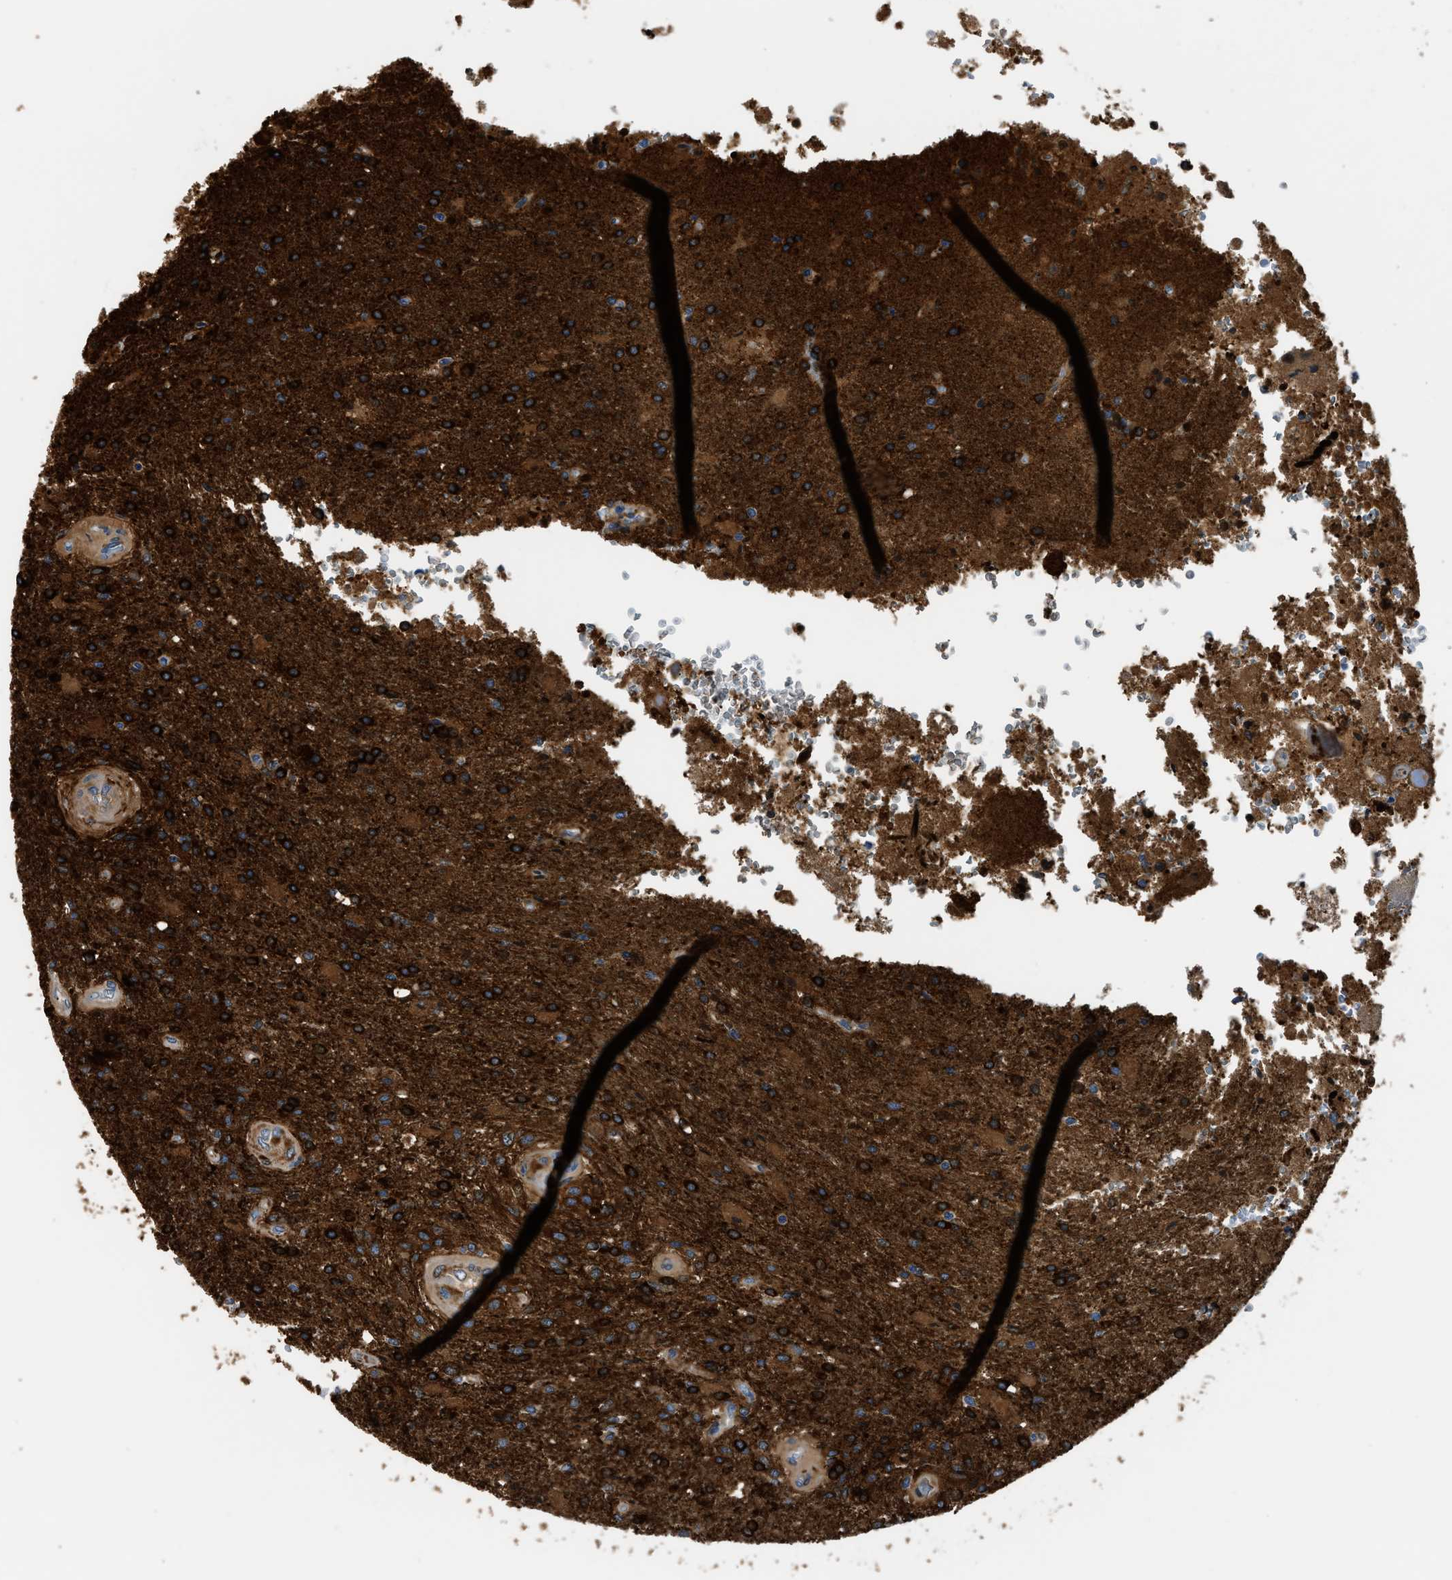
{"staining": {"intensity": "strong", "quantity": ">75%", "location": "cytoplasmic/membranous"}, "tissue": "glioma", "cell_type": "Tumor cells", "image_type": "cancer", "snomed": [{"axis": "morphology", "description": "Normal tissue, NOS"}, {"axis": "morphology", "description": "Glioma, malignant, High grade"}, {"axis": "topography", "description": "Cerebral cortex"}], "caption": "Protein positivity by immunohistochemistry shows strong cytoplasmic/membranous expression in approximately >75% of tumor cells in glioma.", "gene": "ZSWIM5", "patient": {"sex": "male", "age": 77}}